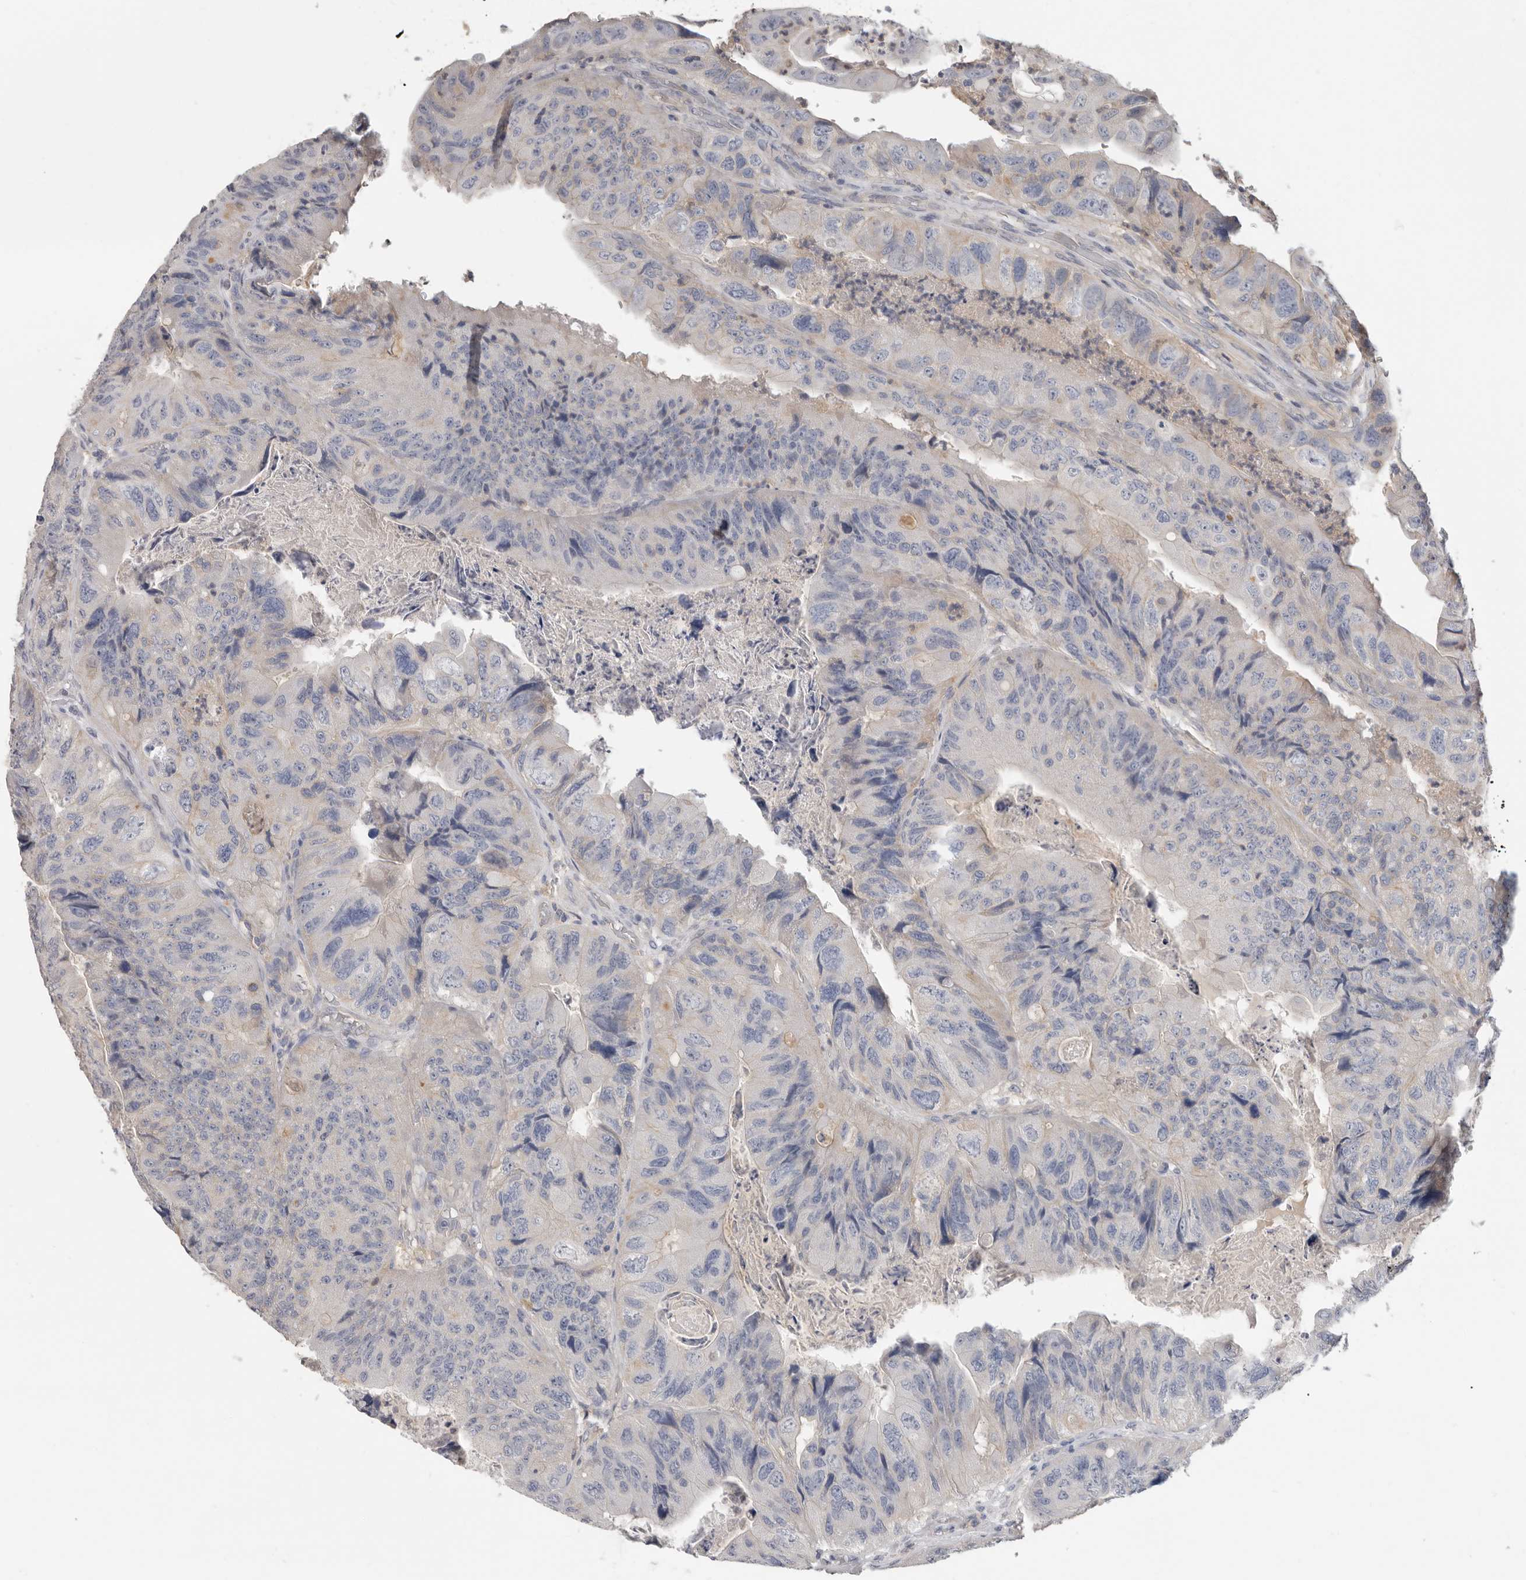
{"staining": {"intensity": "weak", "quantity": "<25%", "location": "cytoplasmic/membranous"}, "tissue": "colorectal cancer", "cell_type": "Tumor cells", "image_type": "cancer", "snomed": [{"axis": "morphology", "description": "Adenocarcinoma, NOS"}, {"axis": "topography", "description": "Rectum"}], "caption": "Immunohistochemistry image of colorectal cancer stained for a protein (brown), which shows no expression in tumor cells.", "gene": "WDTC1", "patient": {"sex": "male", "age": 63}}